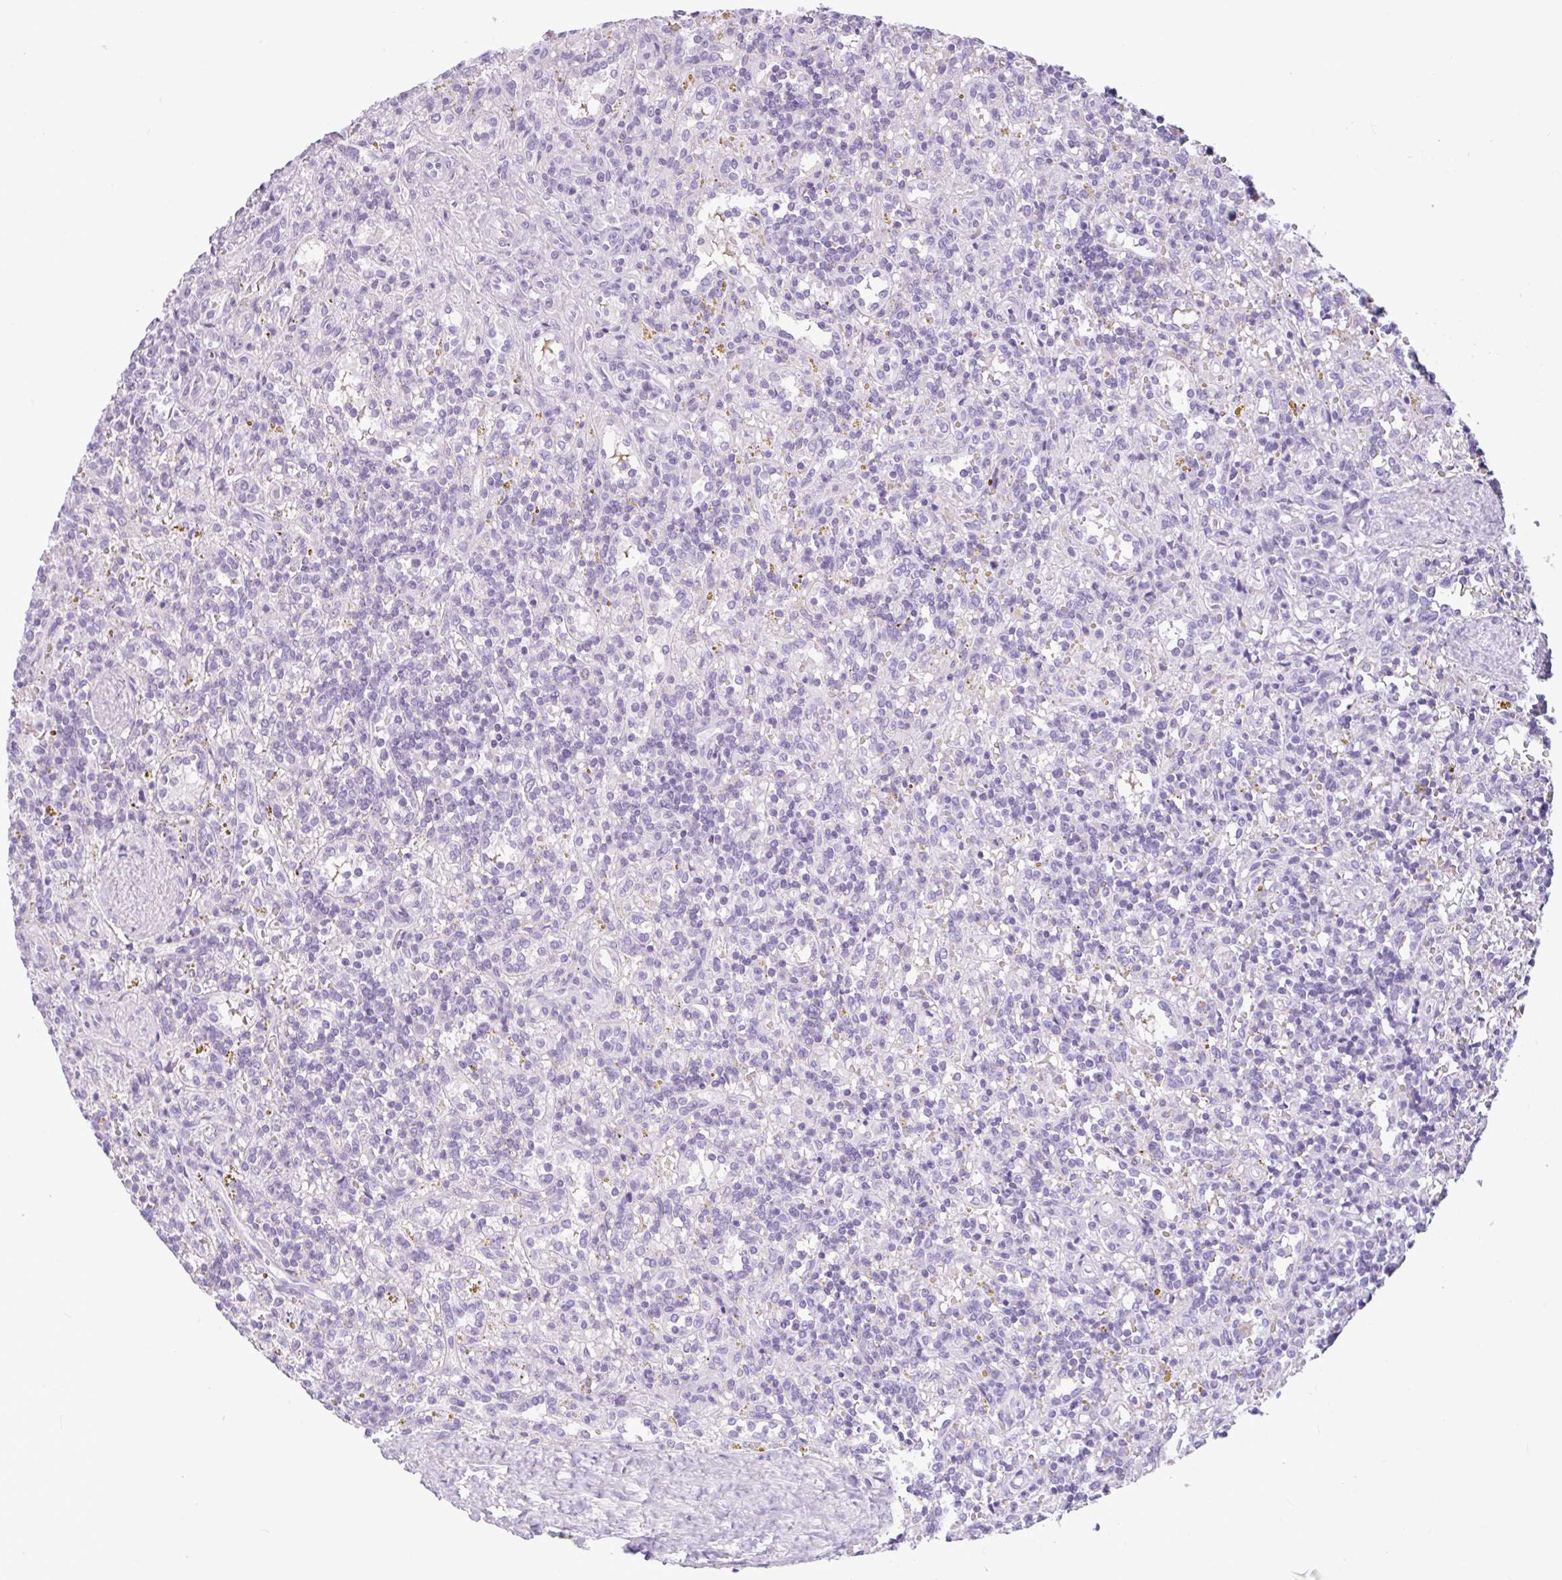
{"staining": {"intensity": "negative", "quantity": "none", "location": "none"}, "tissue": "lymphoma", "cell_type": "Tumor cells", "image_type": "cancer", "snomed": [{"axis": "morphology", "description": "Malignant lymphoma, non-Hodgkin's type, Low grade"}, {"axis": "topography", "description": "Spleen"}], "caption": "IHC of human low-grade malignant lymphoma, non-Hodgkin's type demonstrates no staining in tumor cells.", "gene": "CTSE", "patient": {"sex": "male", "age": 67}}